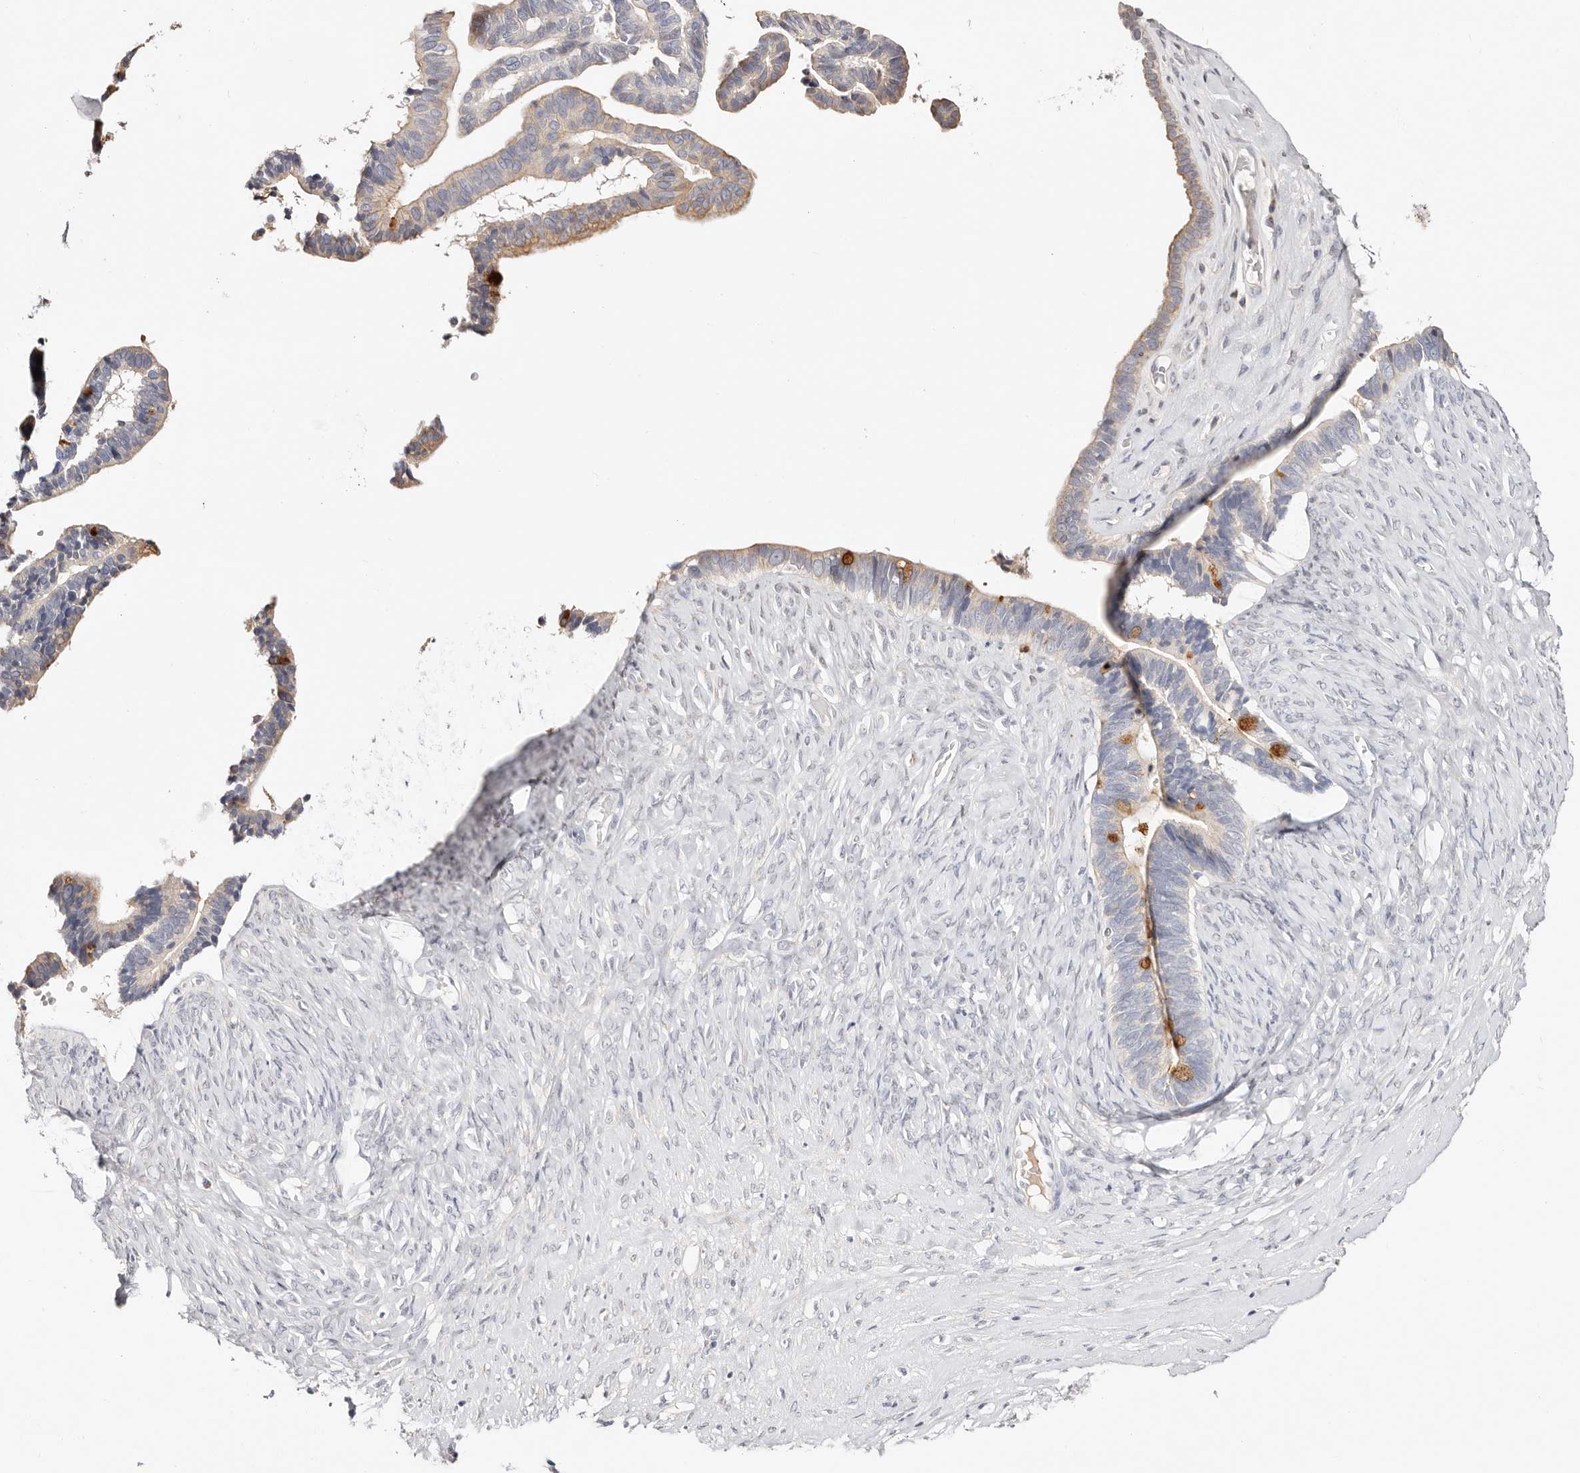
{"staining": {"intensity": "strong", "quantity": "<25%", "location": "cytoplasmic/membranous"}, "tissue": "ovarian cancer", "cell_type": "Tumor cells", "image_type": "cancer", "snomed": [{"axis": "morphology", "description": "Cystadenocarcinoma, serous, NOS"}, {"axis": "topography", "description": "Ovary"}], "caption": "Ovarian cancer stained with a brown dye shows strong cytoplasmic/membranous positive staining in approximately <25% of tumor cells.", "gene": "DNASE1", "patient": {"sex": "female", "age": 56}}